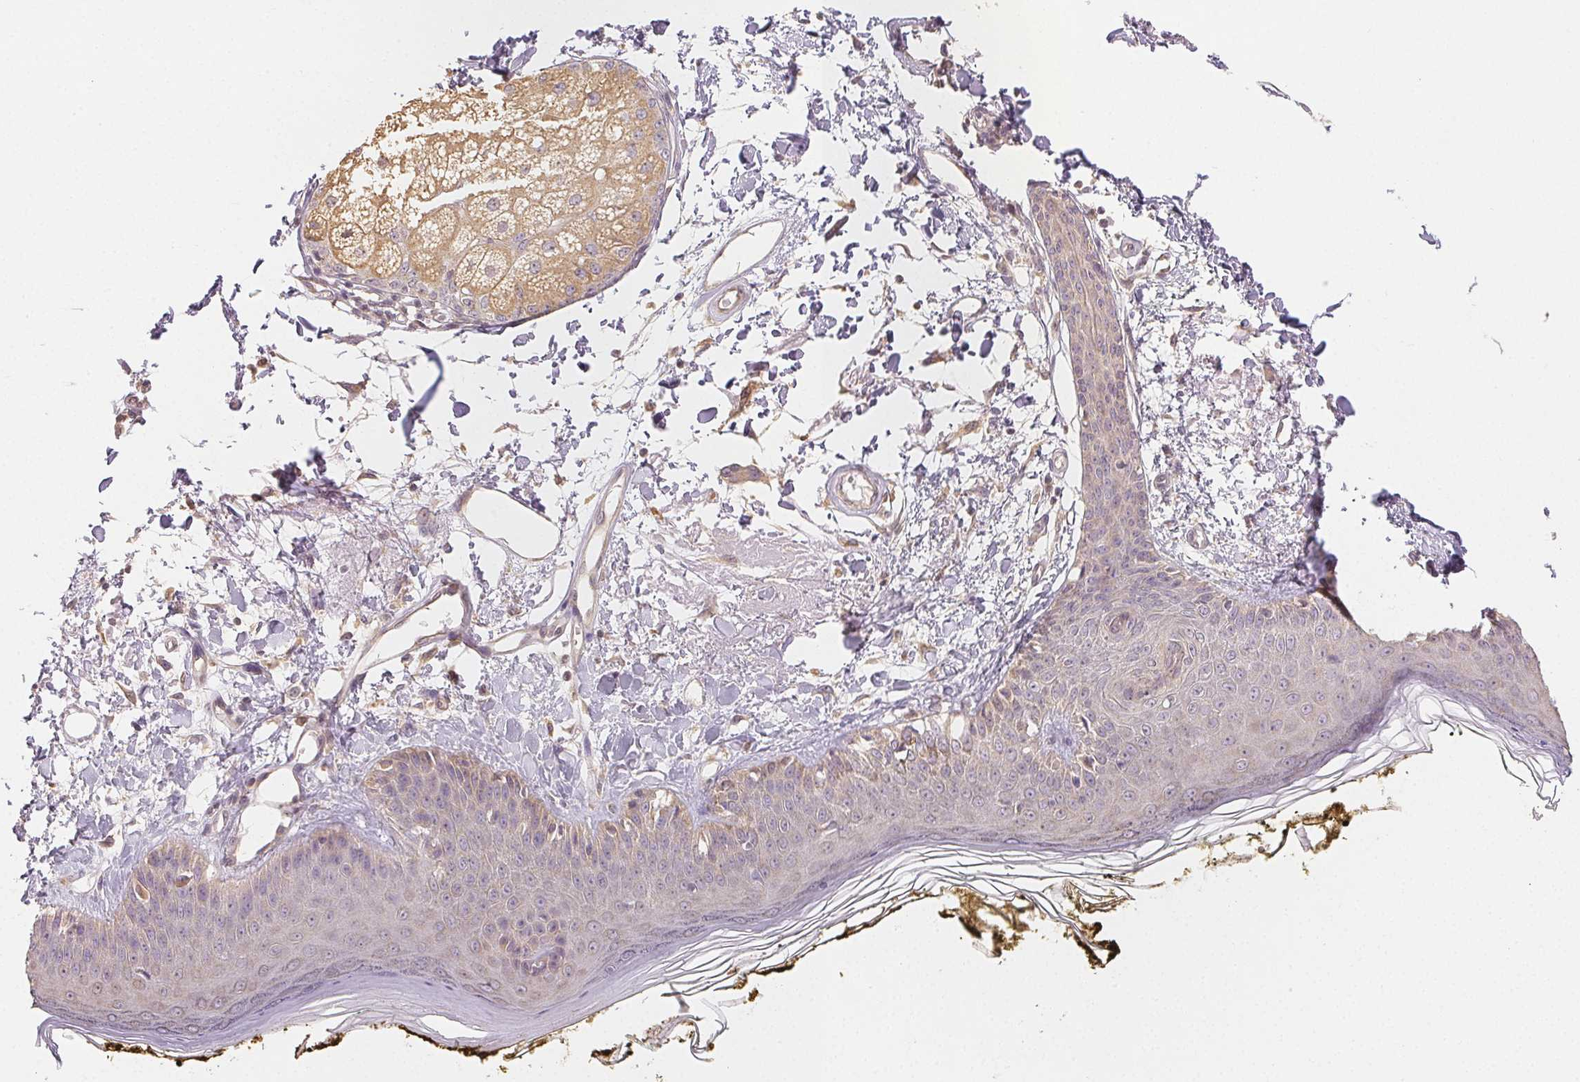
{"staining": {"intensity": "negative", "quantity": "none", "location": "none"}, "tissue": "skin", "cell_type": "Fibroblasts", "image_type": "normal", "snomed": [{"axis": "morphology", "description": "Normal tissue, NOS"}, {"axis": "topography", "description": "Skin"}], "caption": "Normal skin was stained to show a protein in brown. There is no significant expression in fibroblasts. (Brightfield microscopy of DAB immunohistochemistry (IHC) at high magnification).", "gene": "SEZ6L2", "patient": {"sex": "male", "age": 76}}